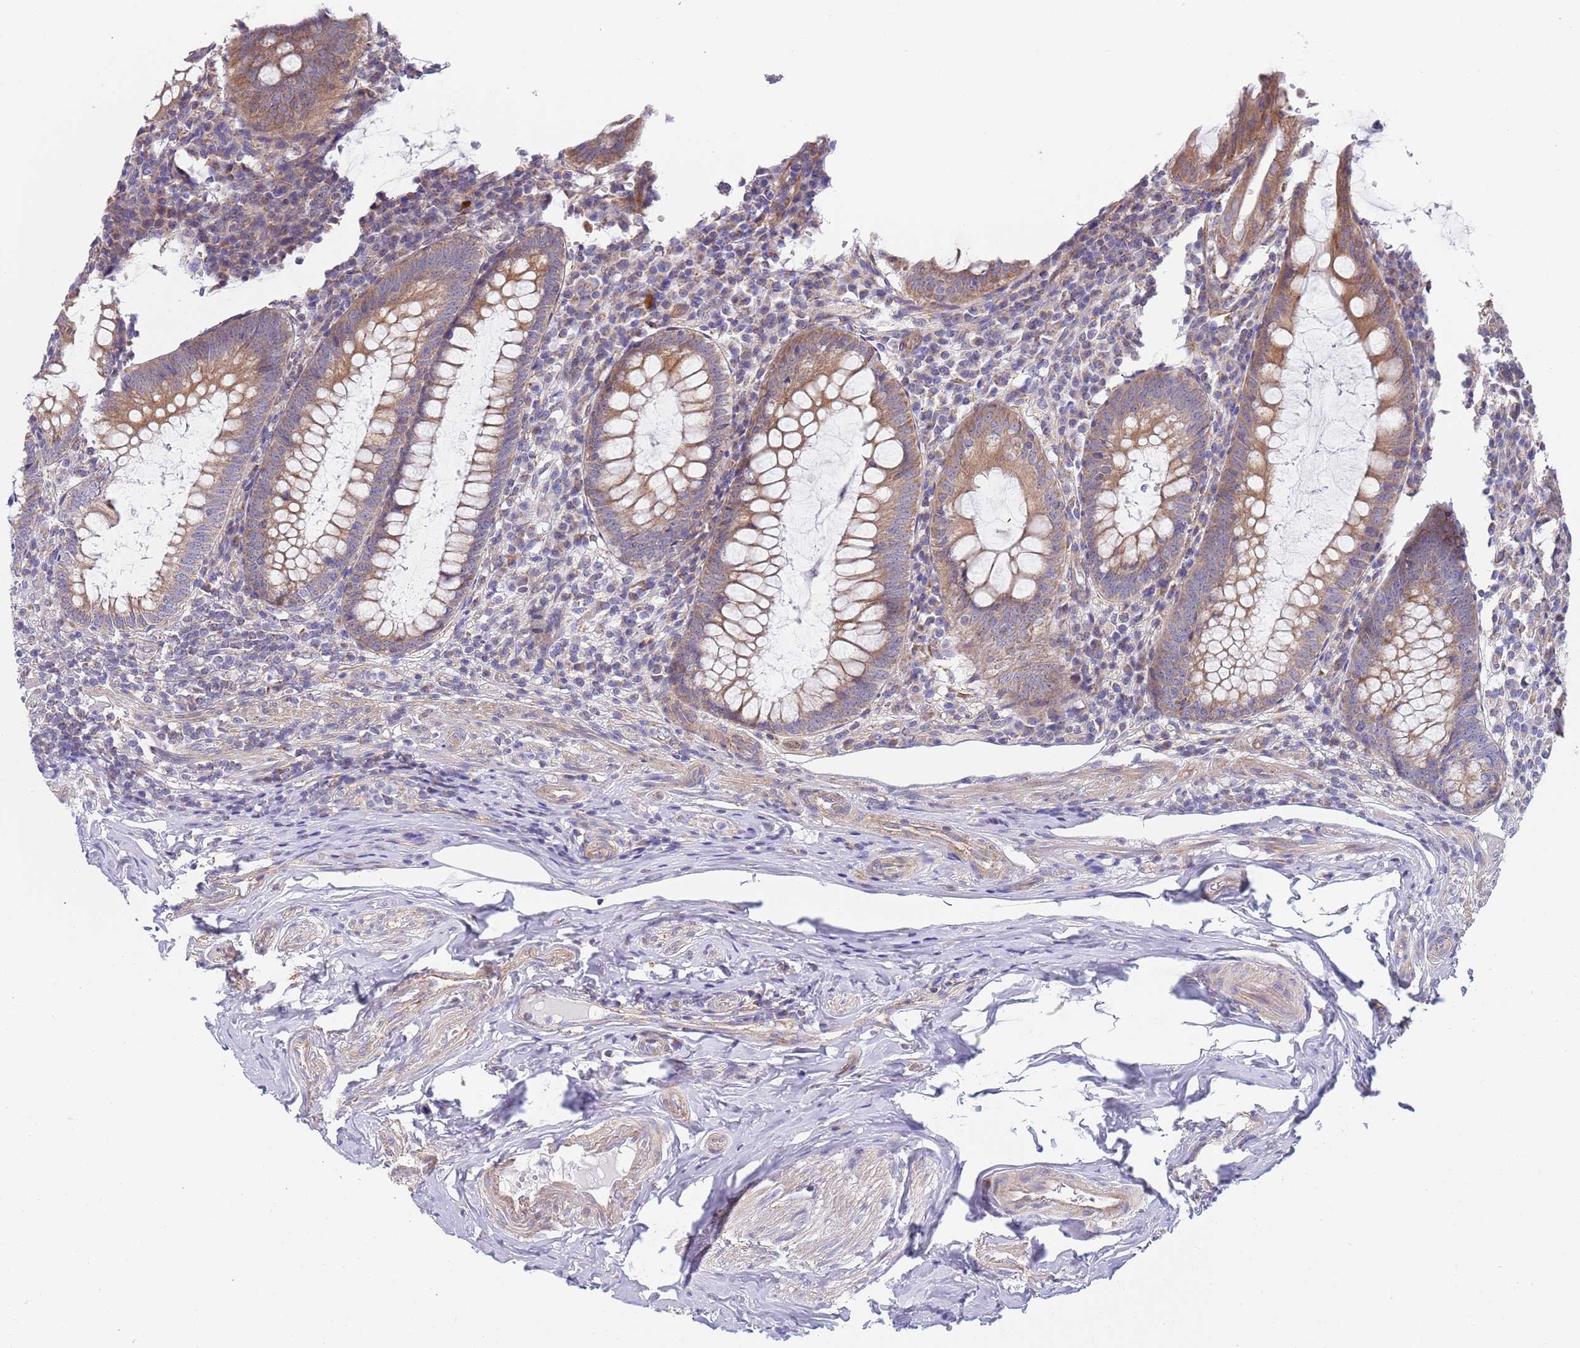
{"staining": {"intensity": "moderate", "quantity": ">75%", "location": "cytoplasmic/membranous"}, "tissue": "appendix", "cell_type": "Glandular cells", "image_type": "normal", "snomed": [{"axis": "morphology", "description": "Normal tissue, NOS"}, {"axis": "topography", "description": "Appendix"}], "caption": "Moderate cytoplasmic/membranous protein expression is identified in about >75% of glandular cells in appendix.", "gene": "PWWP3A", "patient": {"sex": "male", "age": 83}}